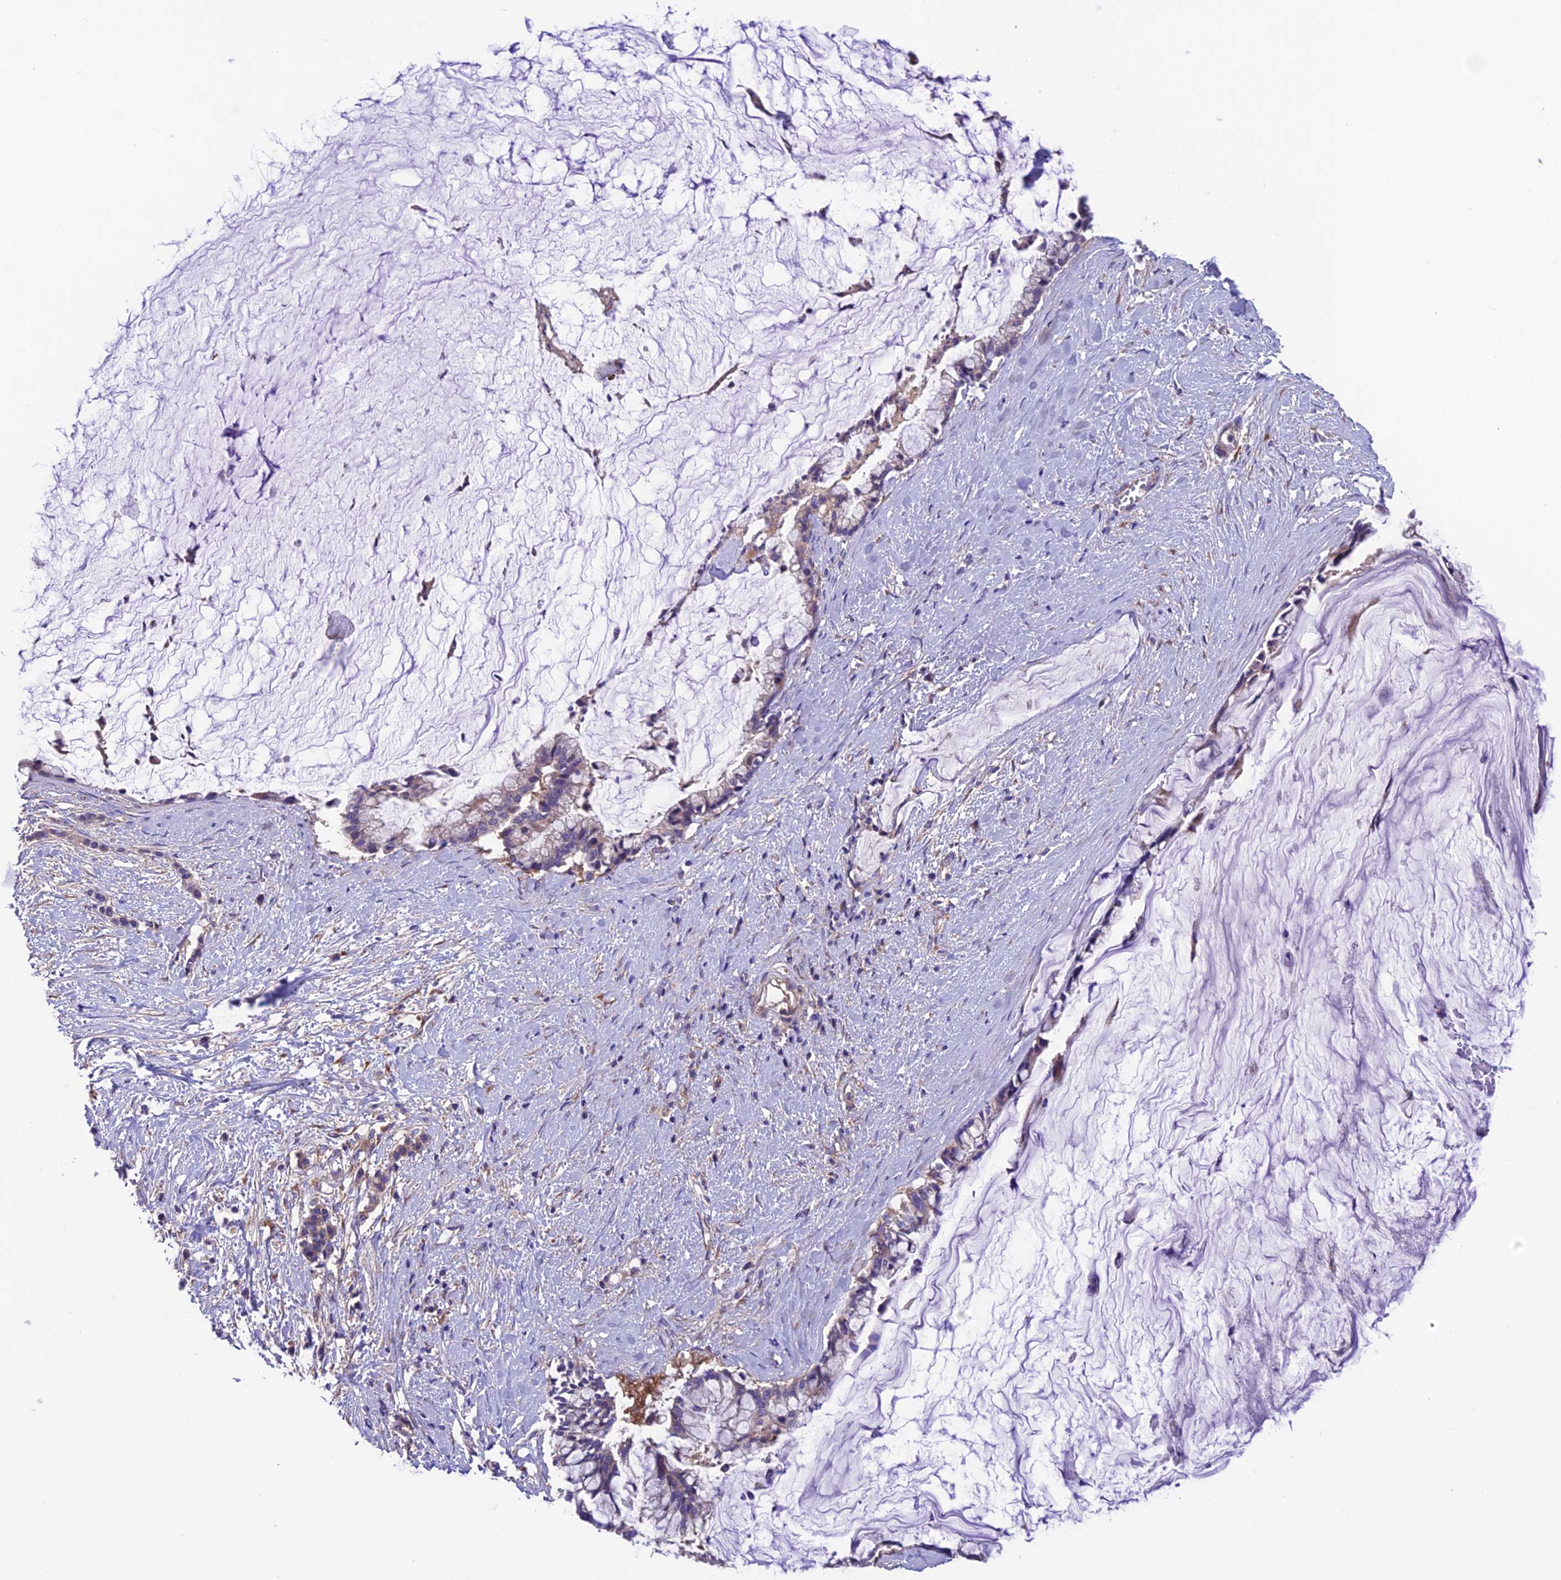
{"staining": {"intensity": "moderate", "quantity": "25%-75%", "location": "cytoplasmic/membranous"}, "tissue": "pancreatic cancer", "cell_type": "Tumor cells", "image_type": "cancer", "snomed": [{"axis": "morphology", "description": "Adenocarcinoma, NOS"}, {"axis": "topography", "description": "Pancreas"}], "caption": "Brown immunohistochemical staining in pancreatic adenocarcinoma shows moderate cytoplasmic/membranous expression in about 25%-75% of tumor cells. (Stains: DAB in brown, nuclei in blue, Microscopy: brightfield microscopy at high magnification).", "gene": "VPS16", "patient": {"sex": "male", "age": 41}}